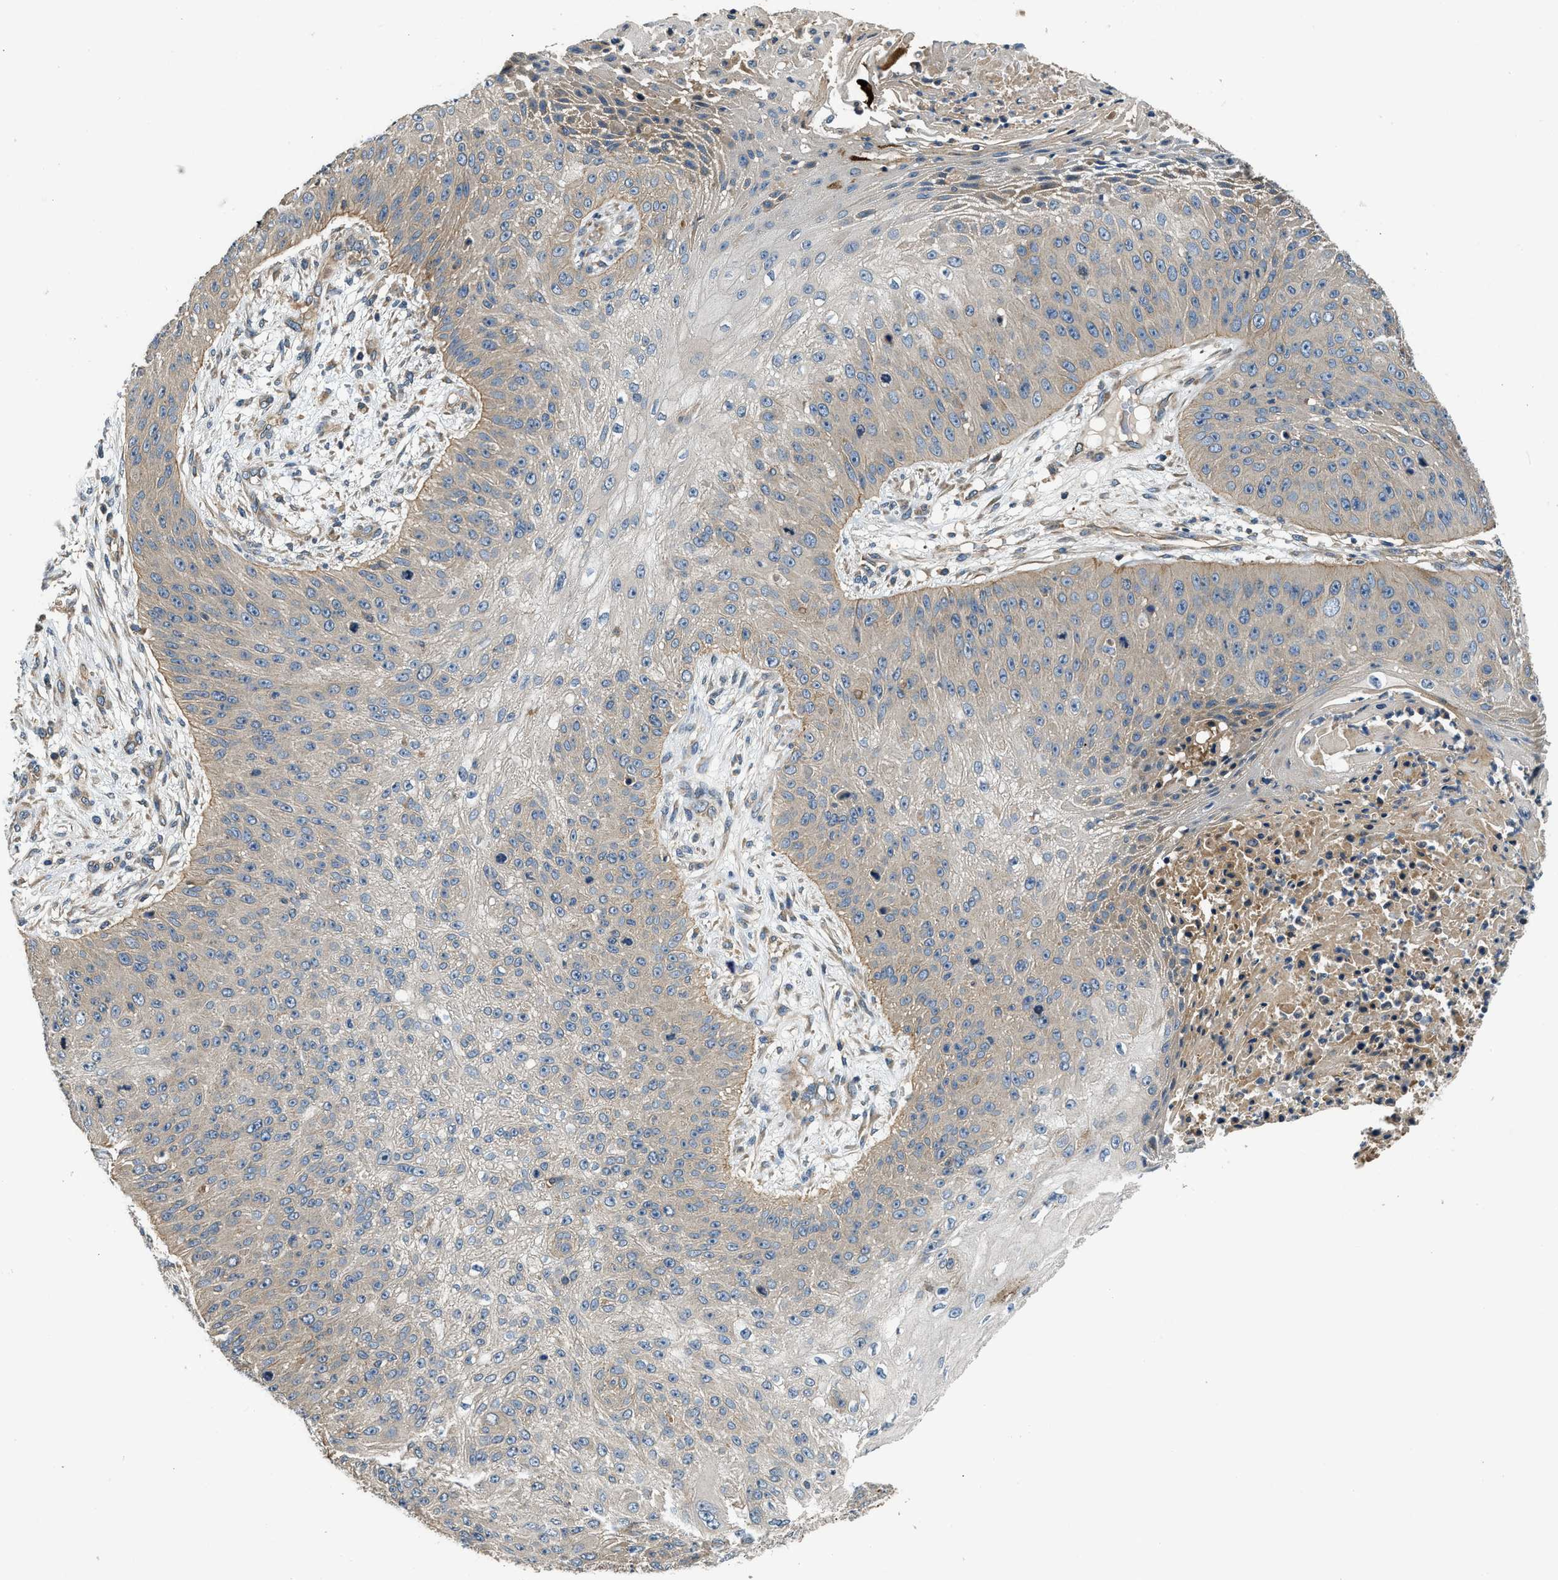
{"staining": {"intensity": "weak", "quantity": "<25%", "location": "cytoplasmic/membranous"}, "tissue": "skin cancer", "cell_type": "Tumor cells", "image_type": "cancer", "snomed": [{"axis": "morphology", "description": "Squamous cell carcinoma, NOS"}, {"axis": "topography", "description": "Skin"}], "caption": "An image of squamous cell carcinoma (skin) stained for a protein demonstrates no brown staining in tumor cells.", "gene": "IL3RA", "patient": {"sex": "female", "age": 80}}